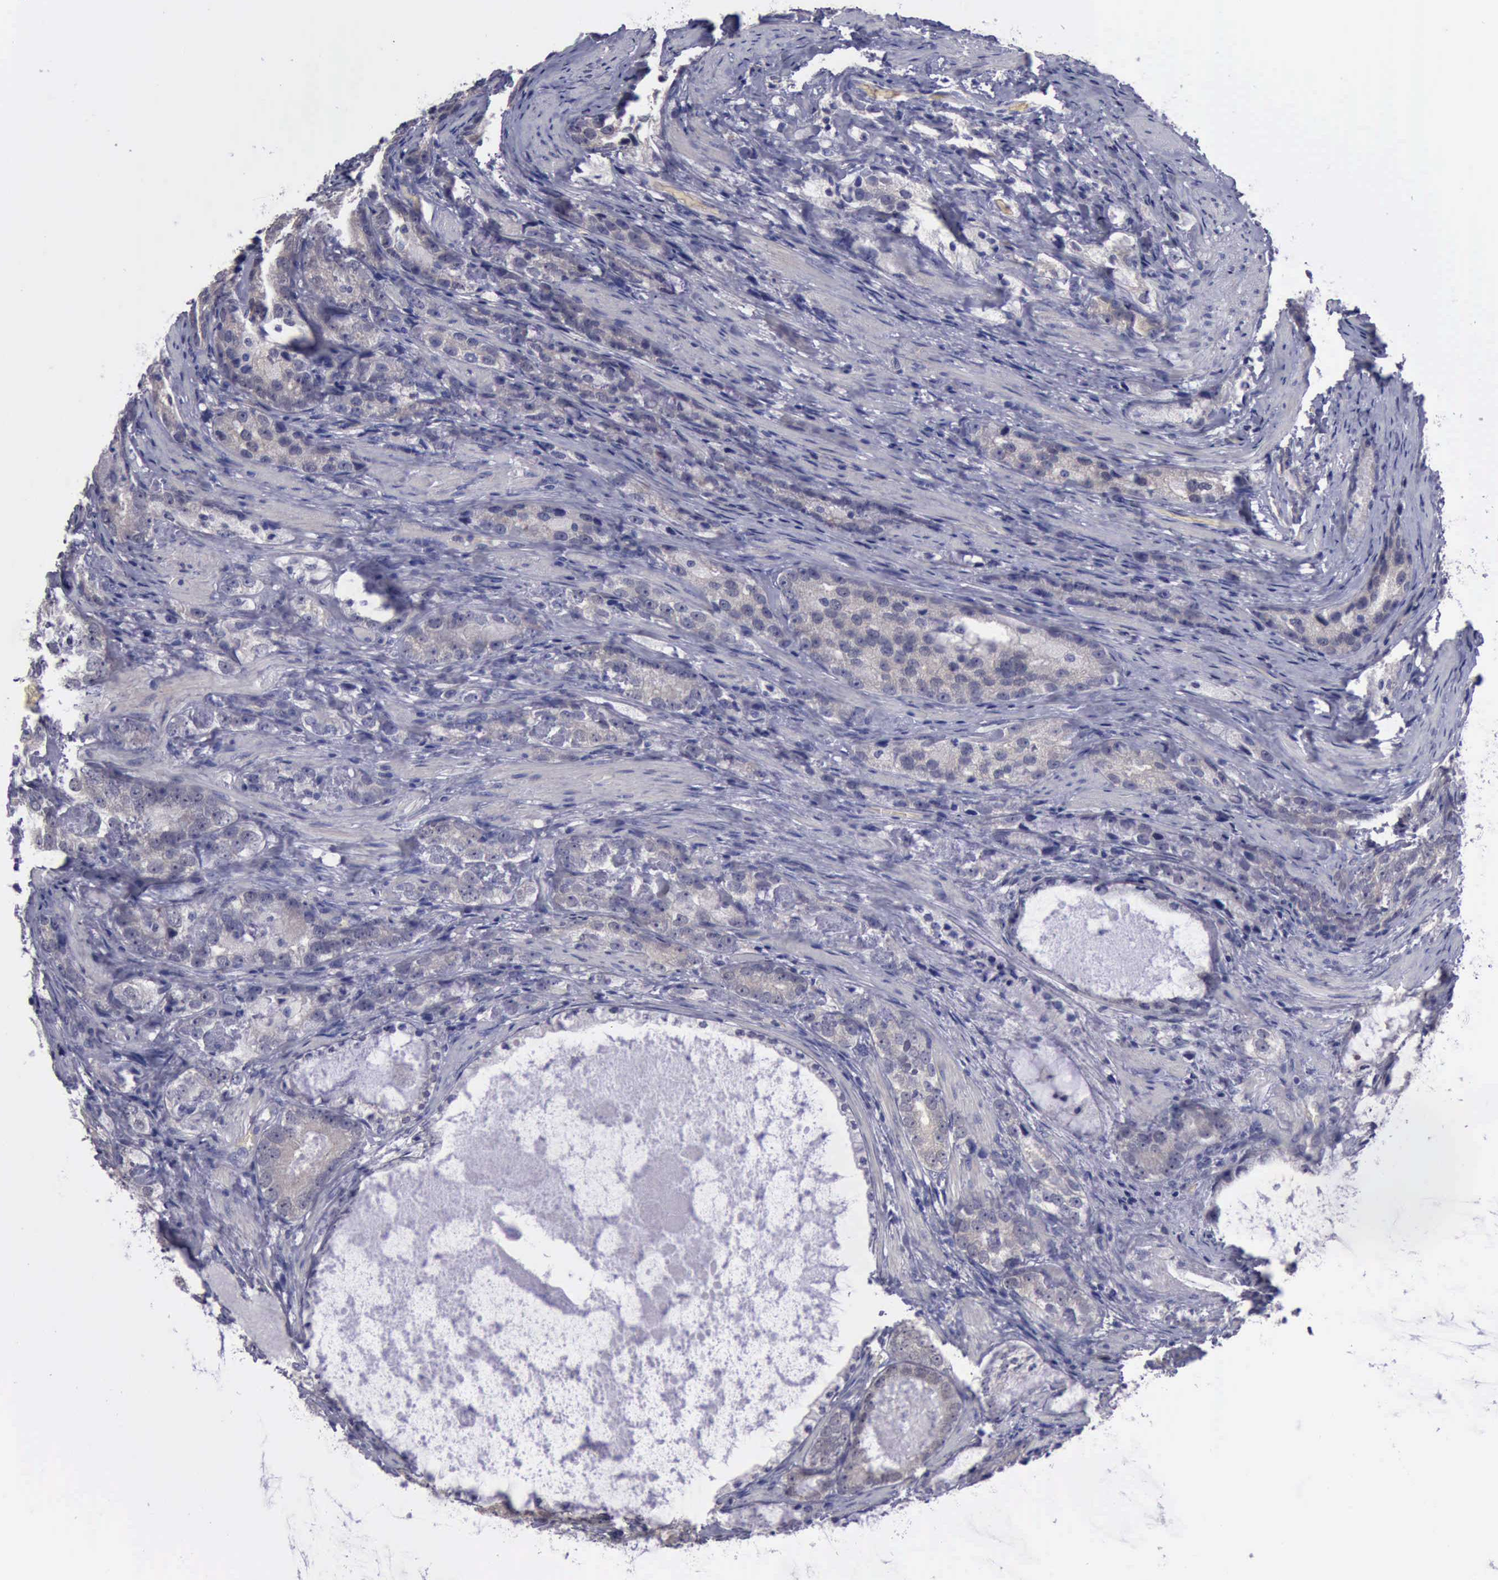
{"staining": {"intensity": "negative", "quantity": "none", "location": "none"}, "tissue": "prostate cancer", "cell_type": "Tumor cells", "image_type": "cancer", "snomed": [{"axis": "morphology", "description": "Adenocarcinoma, High grade"}, {"axis": "topography", "description": "Prostate"}], "caption": "Immunohistochemistry image of prostate high-grade adenocarcinoma stained for a protein (brown), which reveals no staining in tumor cells.", "gene": "CEP128", "patient": {"sex": "male", "age": 63}}